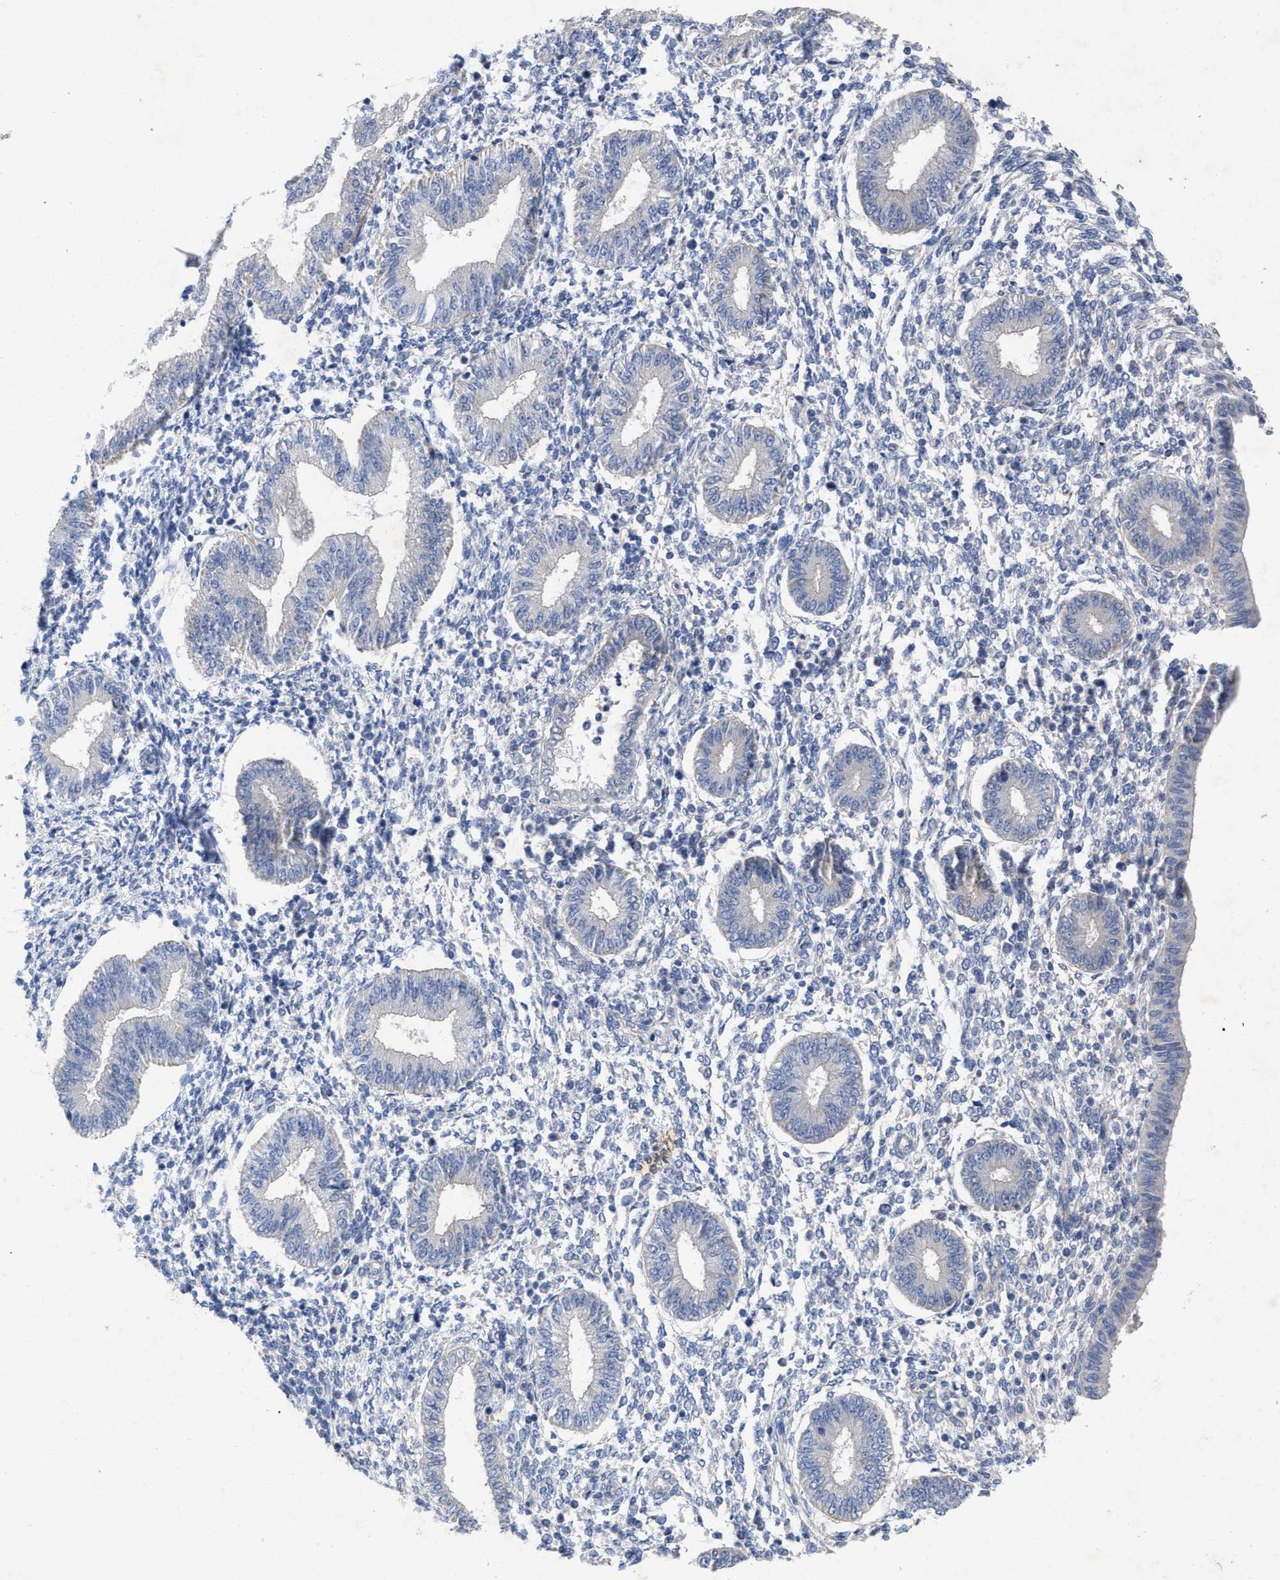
{"staining": {"intensity": "negative", "quantity": "none", "location": "none"}, "tissue": "endometrium", "cell_type": "Cells in endometrial stroma", "image_type": "normal", "snomed": [{"axis": "morphology", "description": "Normal tissue, NOS"}, {"axis": "topography", "description": "Endometrium"}], "caption": "IHC micrograph of benign endometrium: endometrium stained with DAB (3,3'-diaminobenzidine) shows no significant protein positivity in cells in endometrial stroma.", "gene": "VIP", "patient": {"sex": "female", "age": 50}}